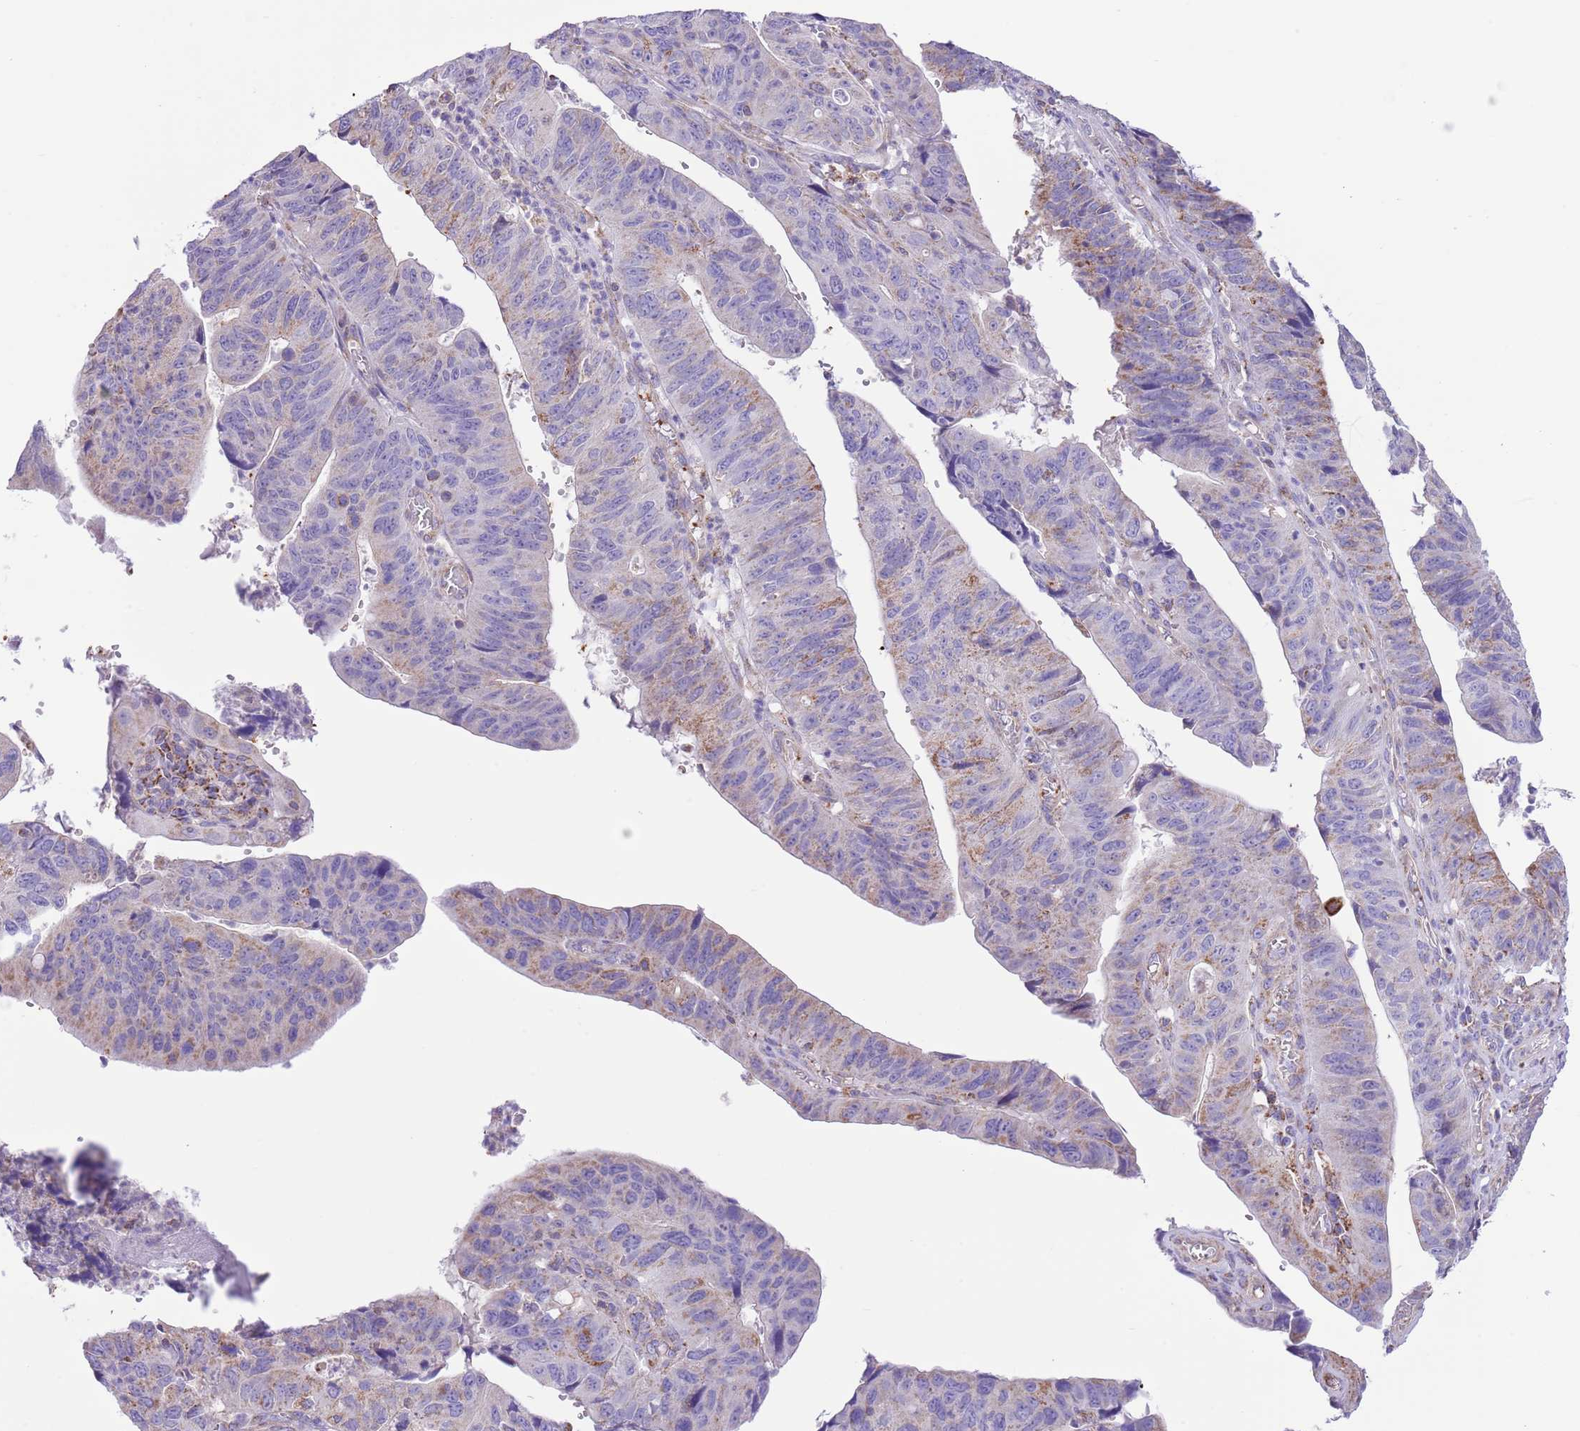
{"staining": {"intensity": "weak", "quantity": "<25%", "location": "cytoplasmic/membranous"}, "tissue": "stomach cancer", "cell_type": "Tumor cells", "image_type": "cancer", "snomed": [{"axis": "morphology", "description": "Adenocarcinoma, NOS"}, {"axis": "topography", "description": "Stomach"}], "caption": "Protein analysis of stomach adenocarcinoma reveals no significant staining in tumor cells.", "gene": "SS18L2", "patient": {"sex": "male", "age": 59}}